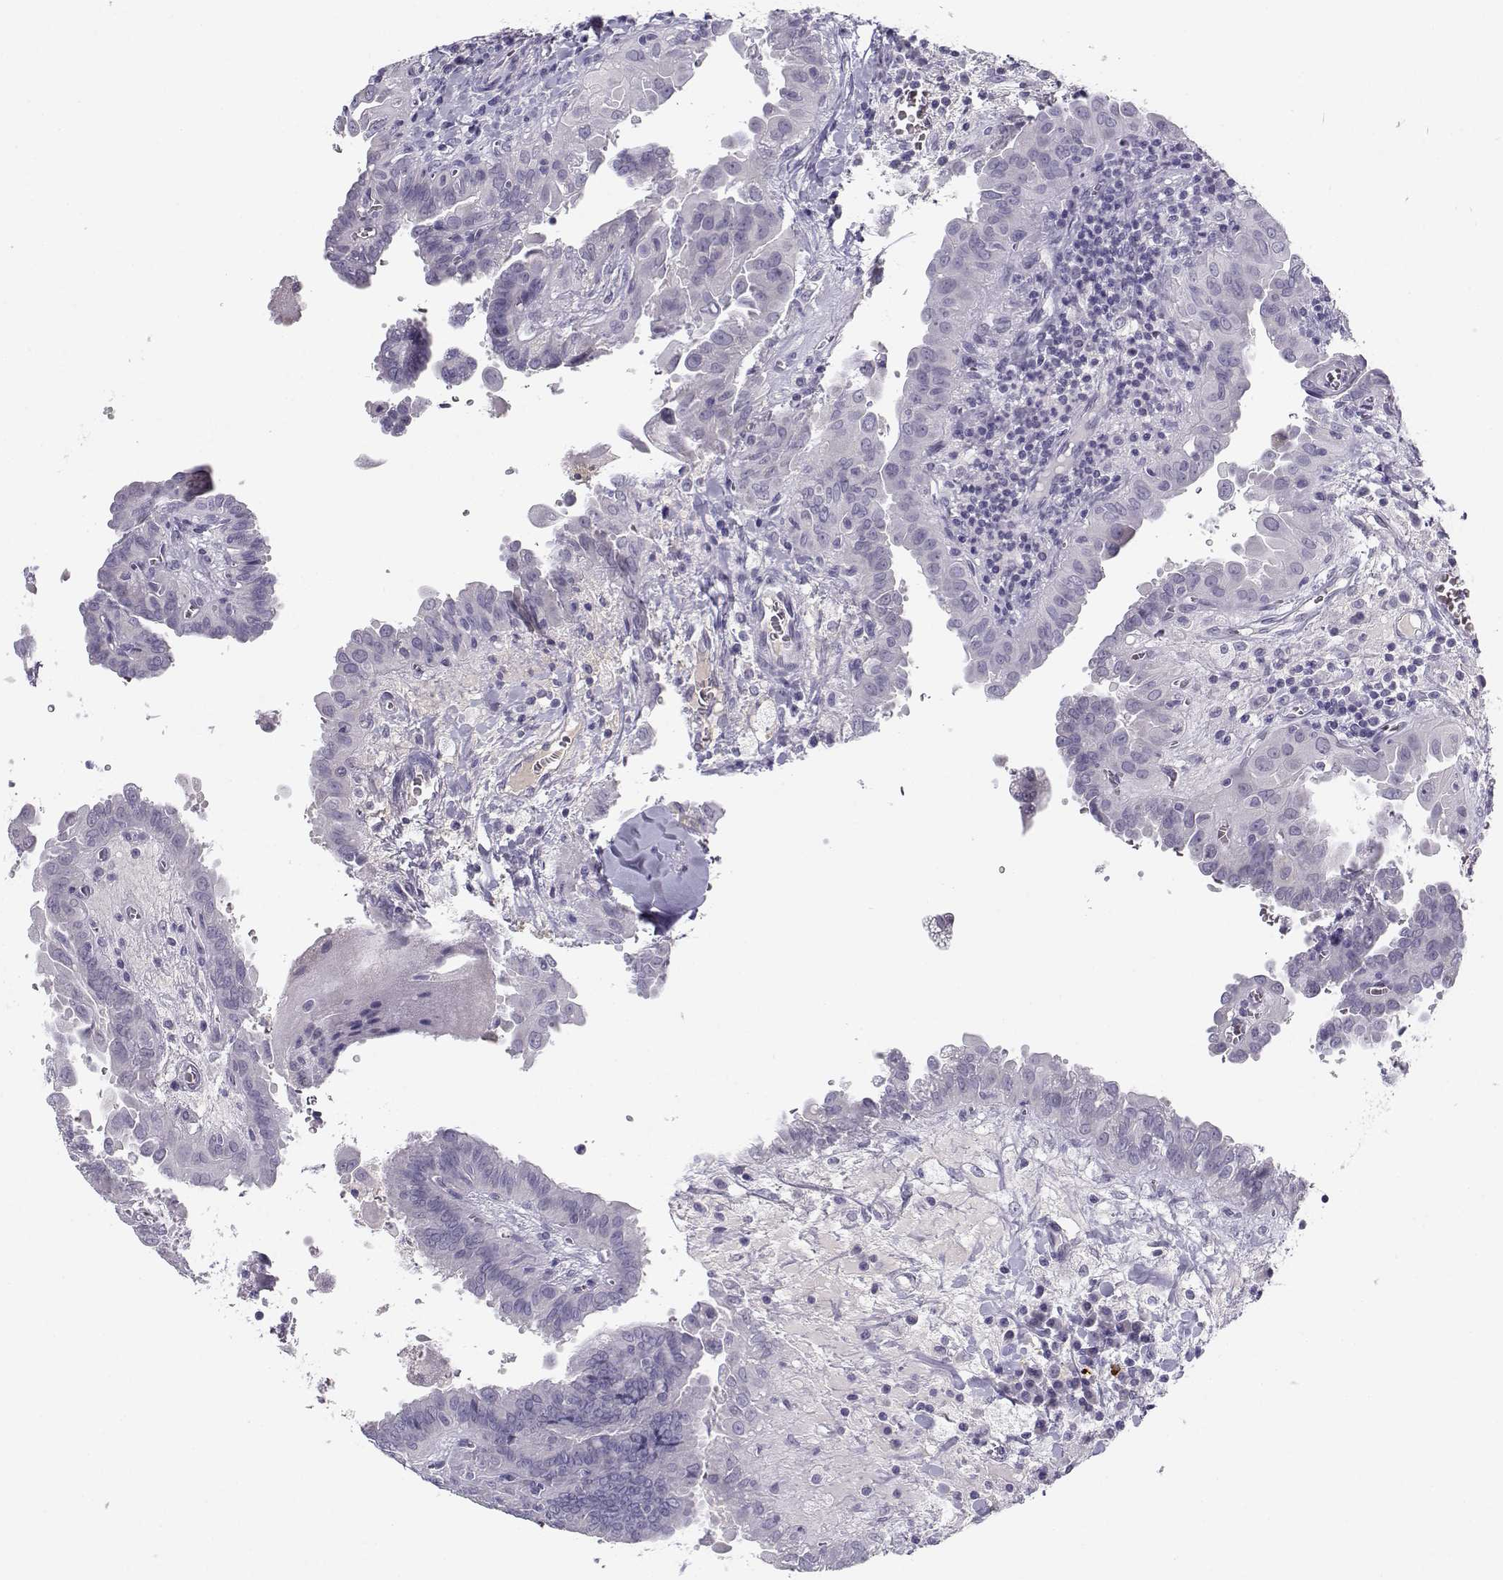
{"staining": {"intensity": "negative", "quantity": "none", "location": "none"}, "tissue": "thyroid cancer", "cell_type": "Tumor cells", "image_type": "cancer", "snomed": [{"axis": "morphology", "description": "Papillary adenocarcinoma, NOS"}, {"axis": "topography", "description": "Thyroid gland"}], "caption": "The image reveals no staining of tumor cells in thyroid papillary adenocarcinoma.", "gene": "CFAP77", "patient": {"sex": "female", "age": 37}}